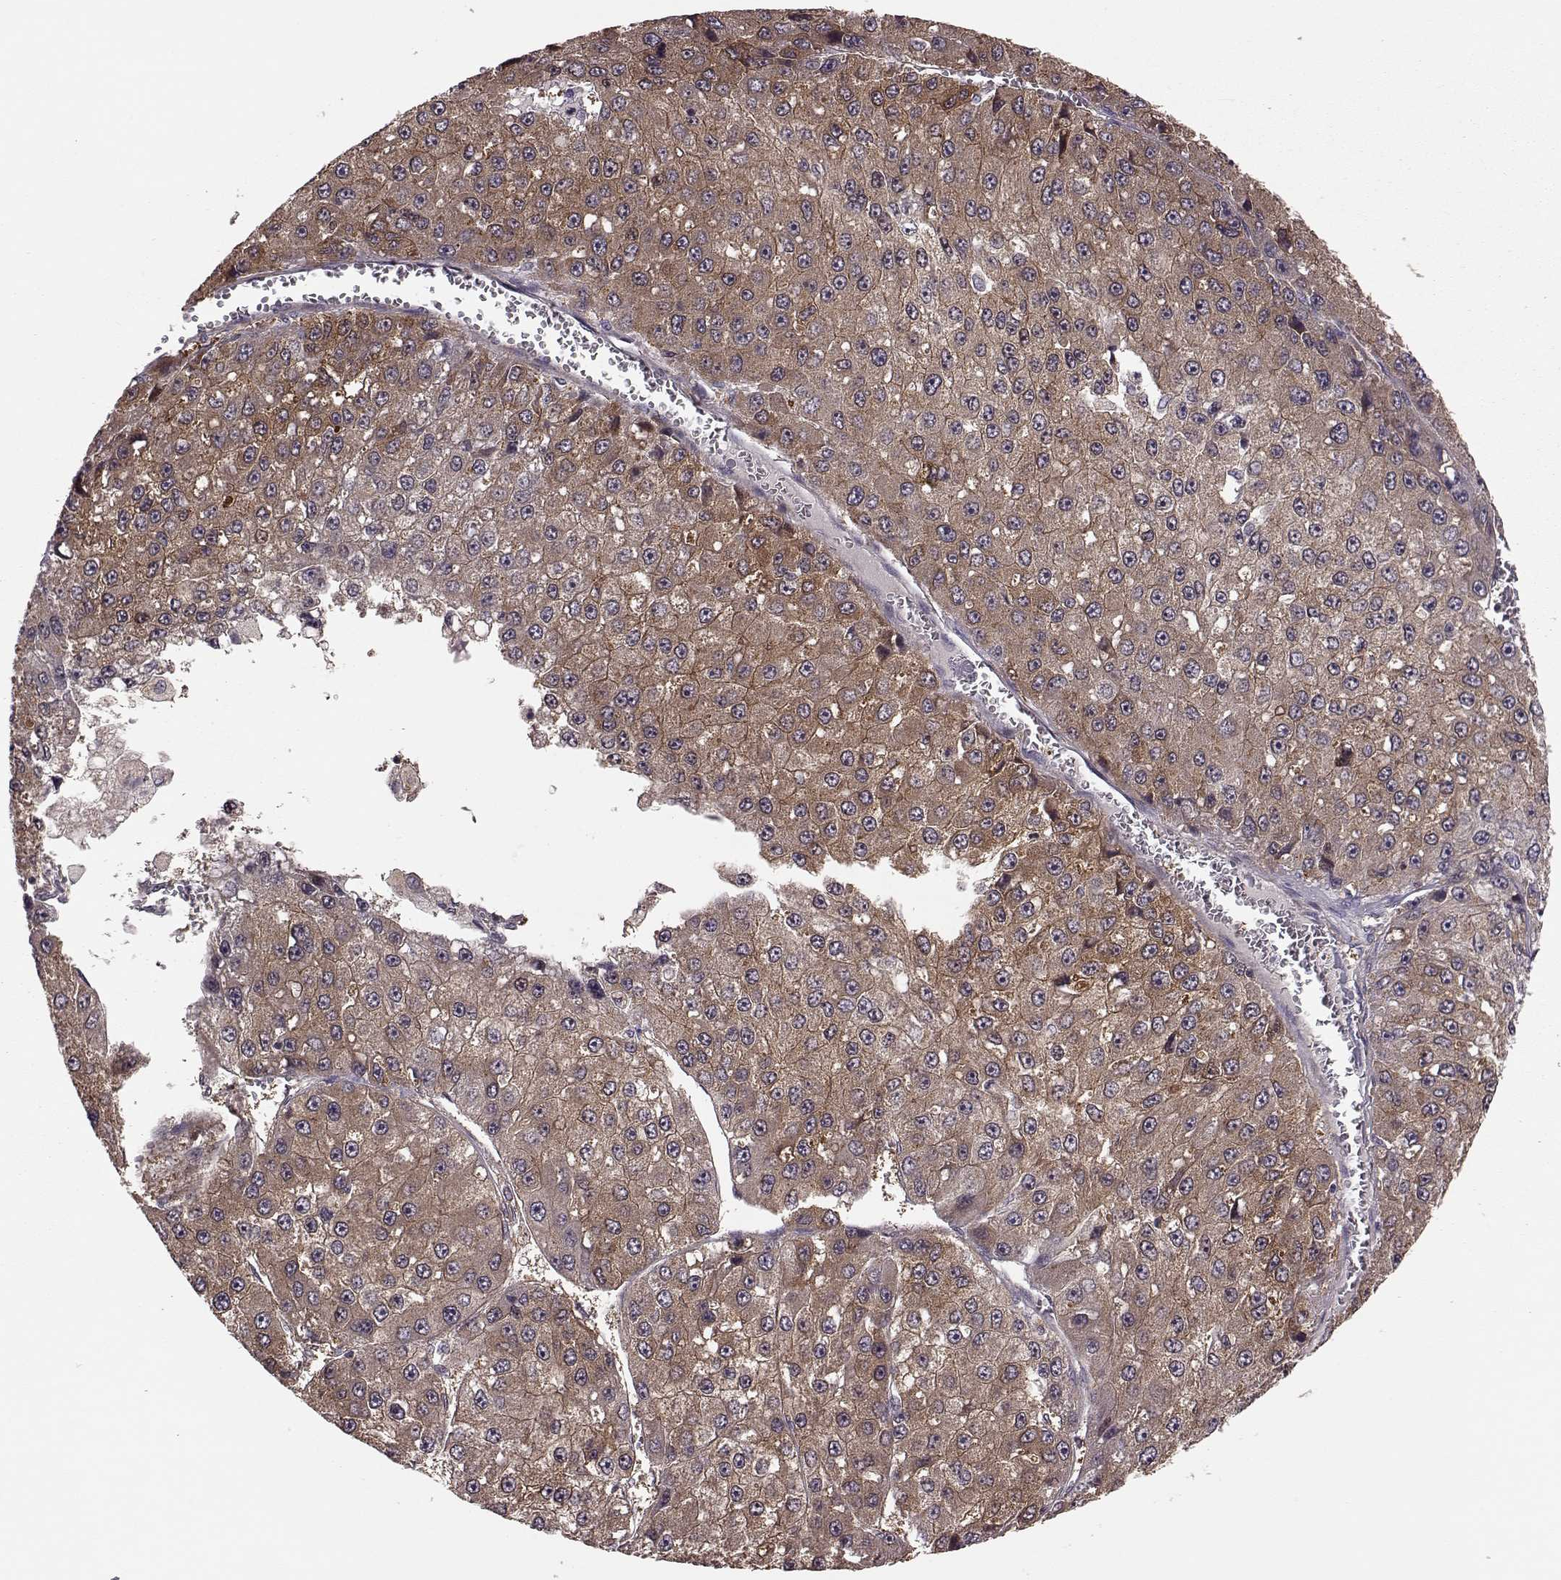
{"staining": {"intensity": "strong", "quantity": ">75%", "location": "cytoplasmic/membranous"}, "tissue": "liver cancer", "cell_type": "Tumor cells", "image_type": "cancer", "snomed": [{"axis": "morphology", "description": "Carcinoma, Hepatocellular, NOS"}, {"axis": "topography", "description": "Liver"}], "caption": "Hepatocellular carcinoma (liver) stained with a brown dye exhibits strong cytoplasmic/membranous positive positivity in about >75% of tumor cells.", "gene": "FNIP2", "patient": {"sex": "female", "age": 73}}